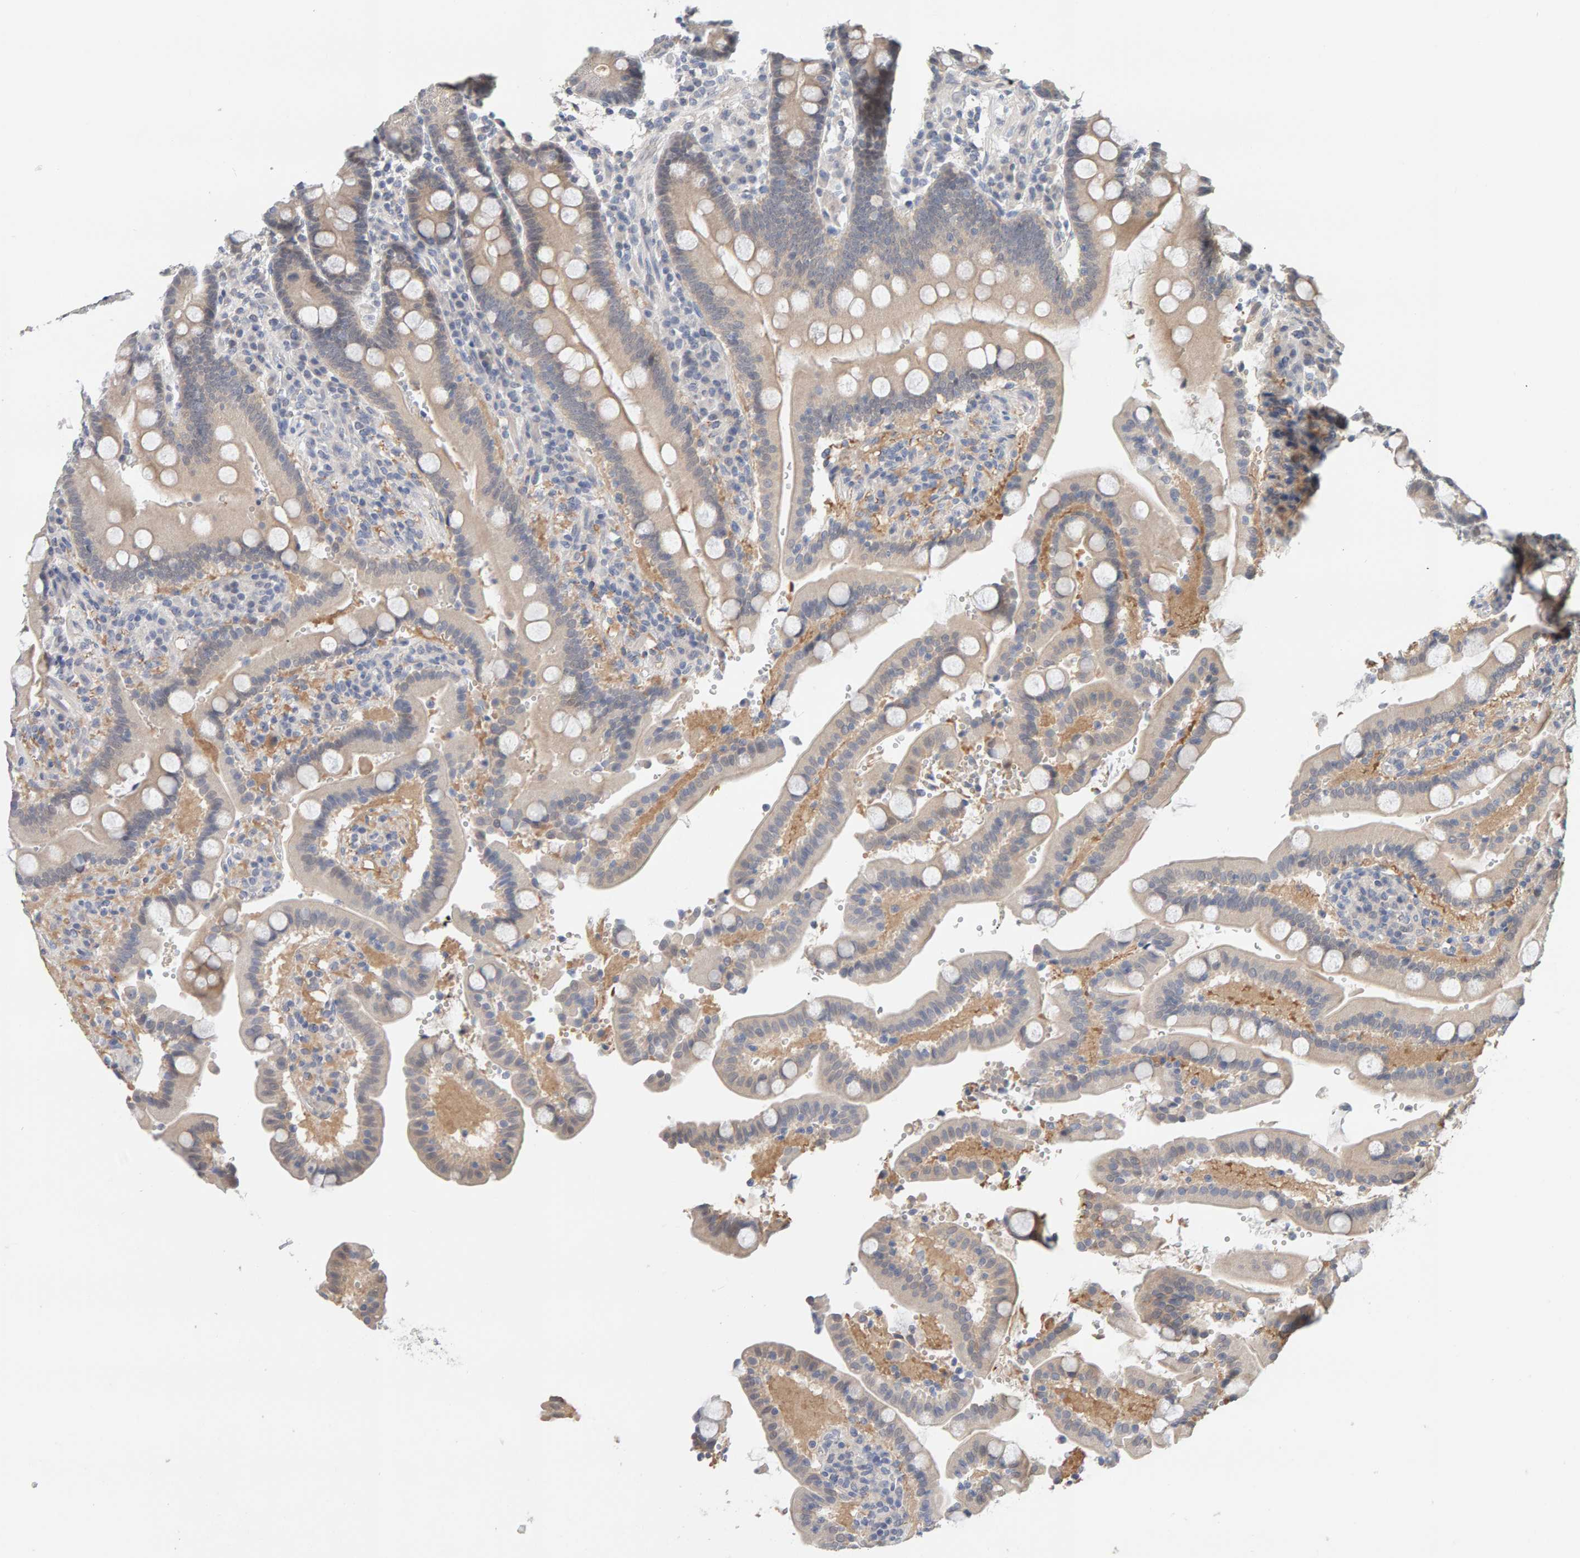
{"staining": {"intensity": "weak", "quantity": "25%-75%", "location": "cytoplasmic/membranous"}, "tissue": "duodenum", "cell_type": "Glandular cells", "image_type": "normal", "snomed": [{"axis": "morphology", "description": "Normal tissue, NOS"}, {"axis": "topography", "description": "Small intestine, NOS"}], "caption": "Protein expression analysis of unremarkable duodenum shows weak cytoplasmic/membranous positivity in about 25%-75% of glandular cells. The staining is performed using DAB brown chromogen to label protein expression. The nuclei are counter-stained blue using hematoxylin.", "gene": "GFUS", "patient": {"sex": "female", "age": 71}}